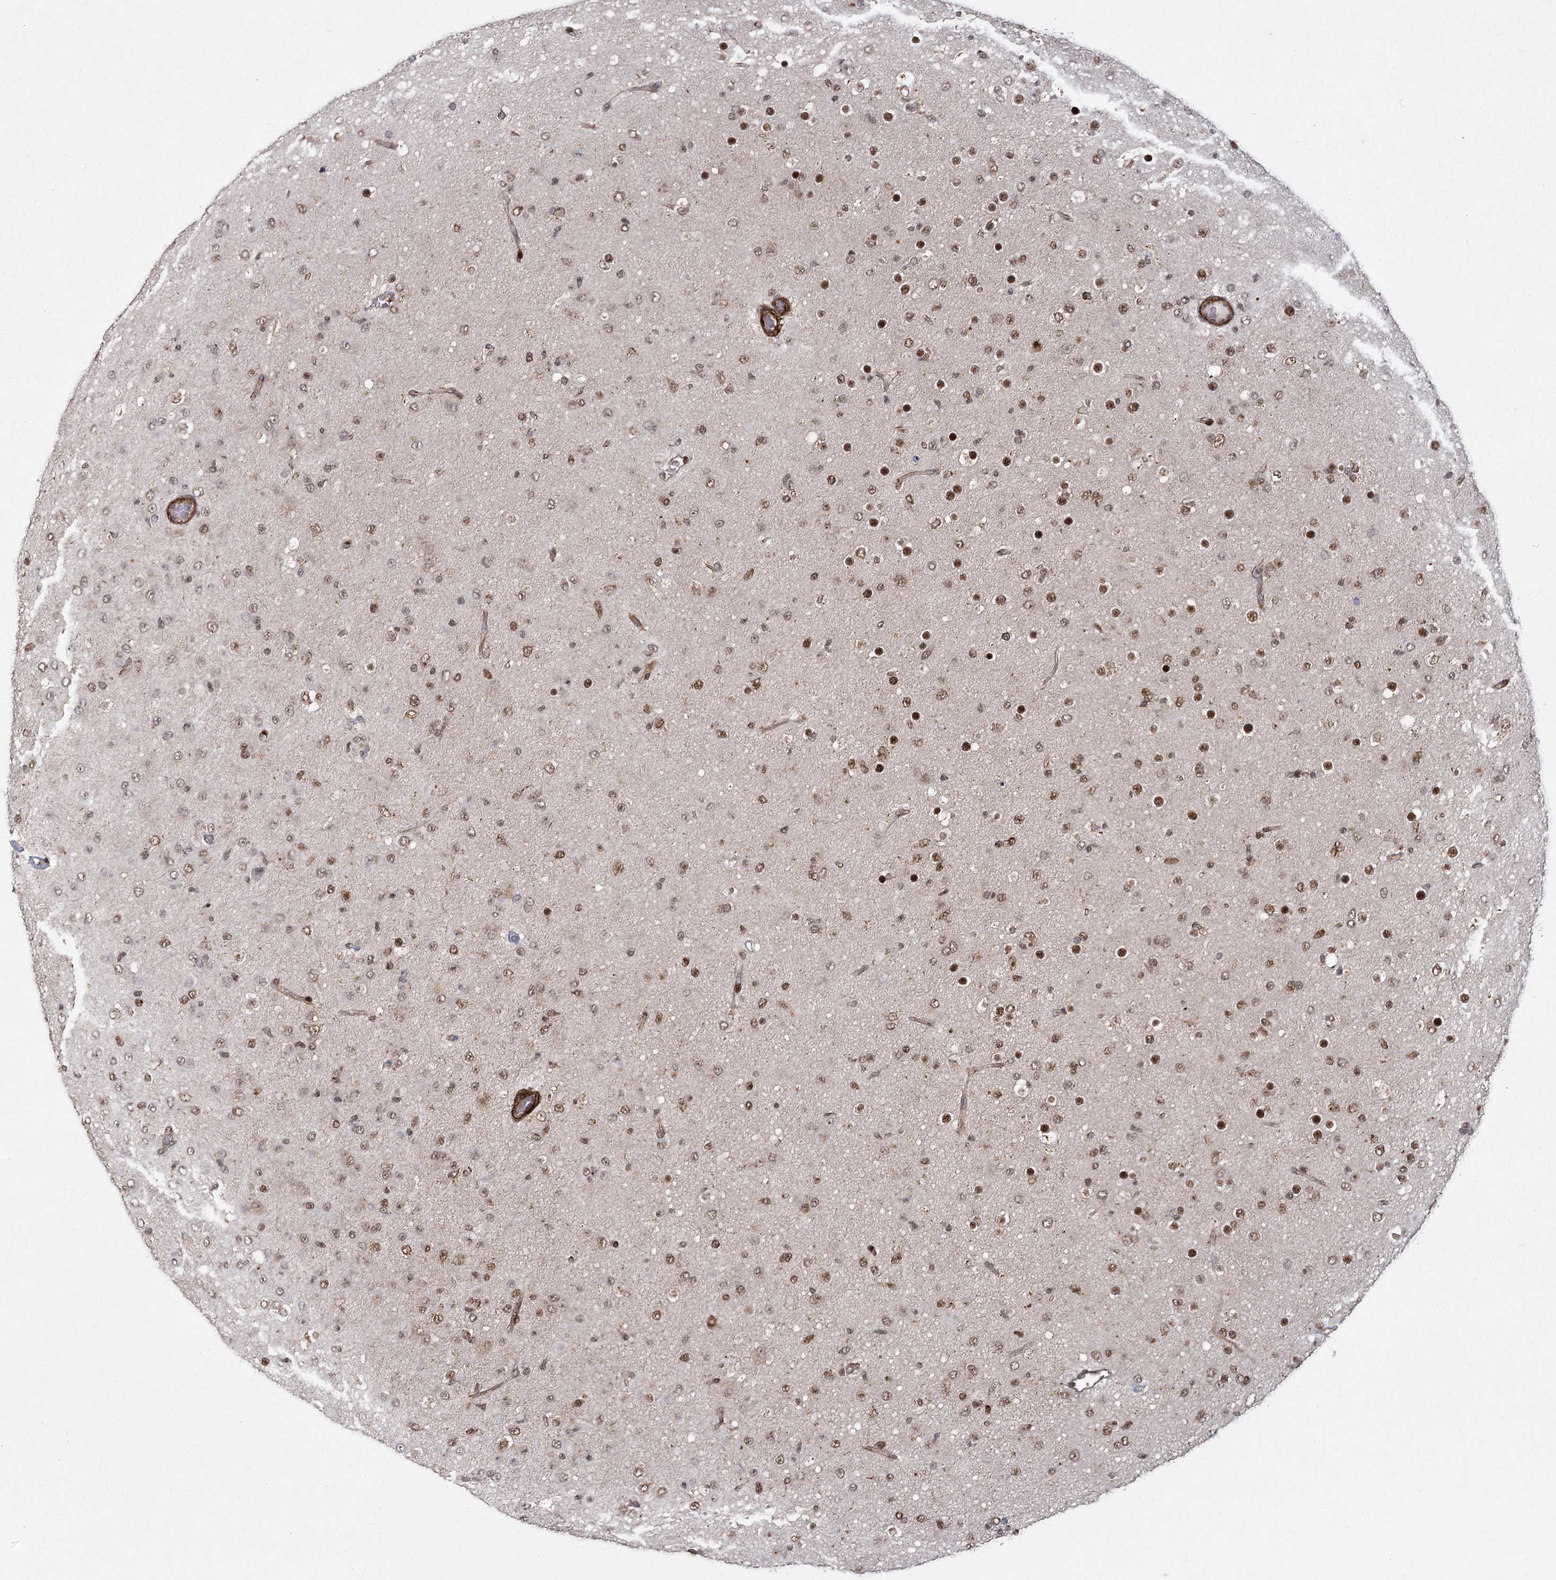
{"staining": {"intensity": "moderate", "quantity": ">75%", "location": "nuclear"}, "tissue": "glioma", "cell_type": "Tumor cells", "image_type": "cancer", "snomed": [{"axis": "morphology", "description": "Glioma, malignant, Low grade"}, {"axis": "topography", "description": "Brain"}], "caption": "Immunohistochemistry (IHC) histopathology image of neoplastic tissue: human malignant low-grade glioma stained using IHC shows medium levels of moderate protein expression localized specifically in the nuclear of tumor cells, appearing as a nuclear brown color.", "gene": "ZCCHC24", "patient": {"sex": "male", "age": 65}}